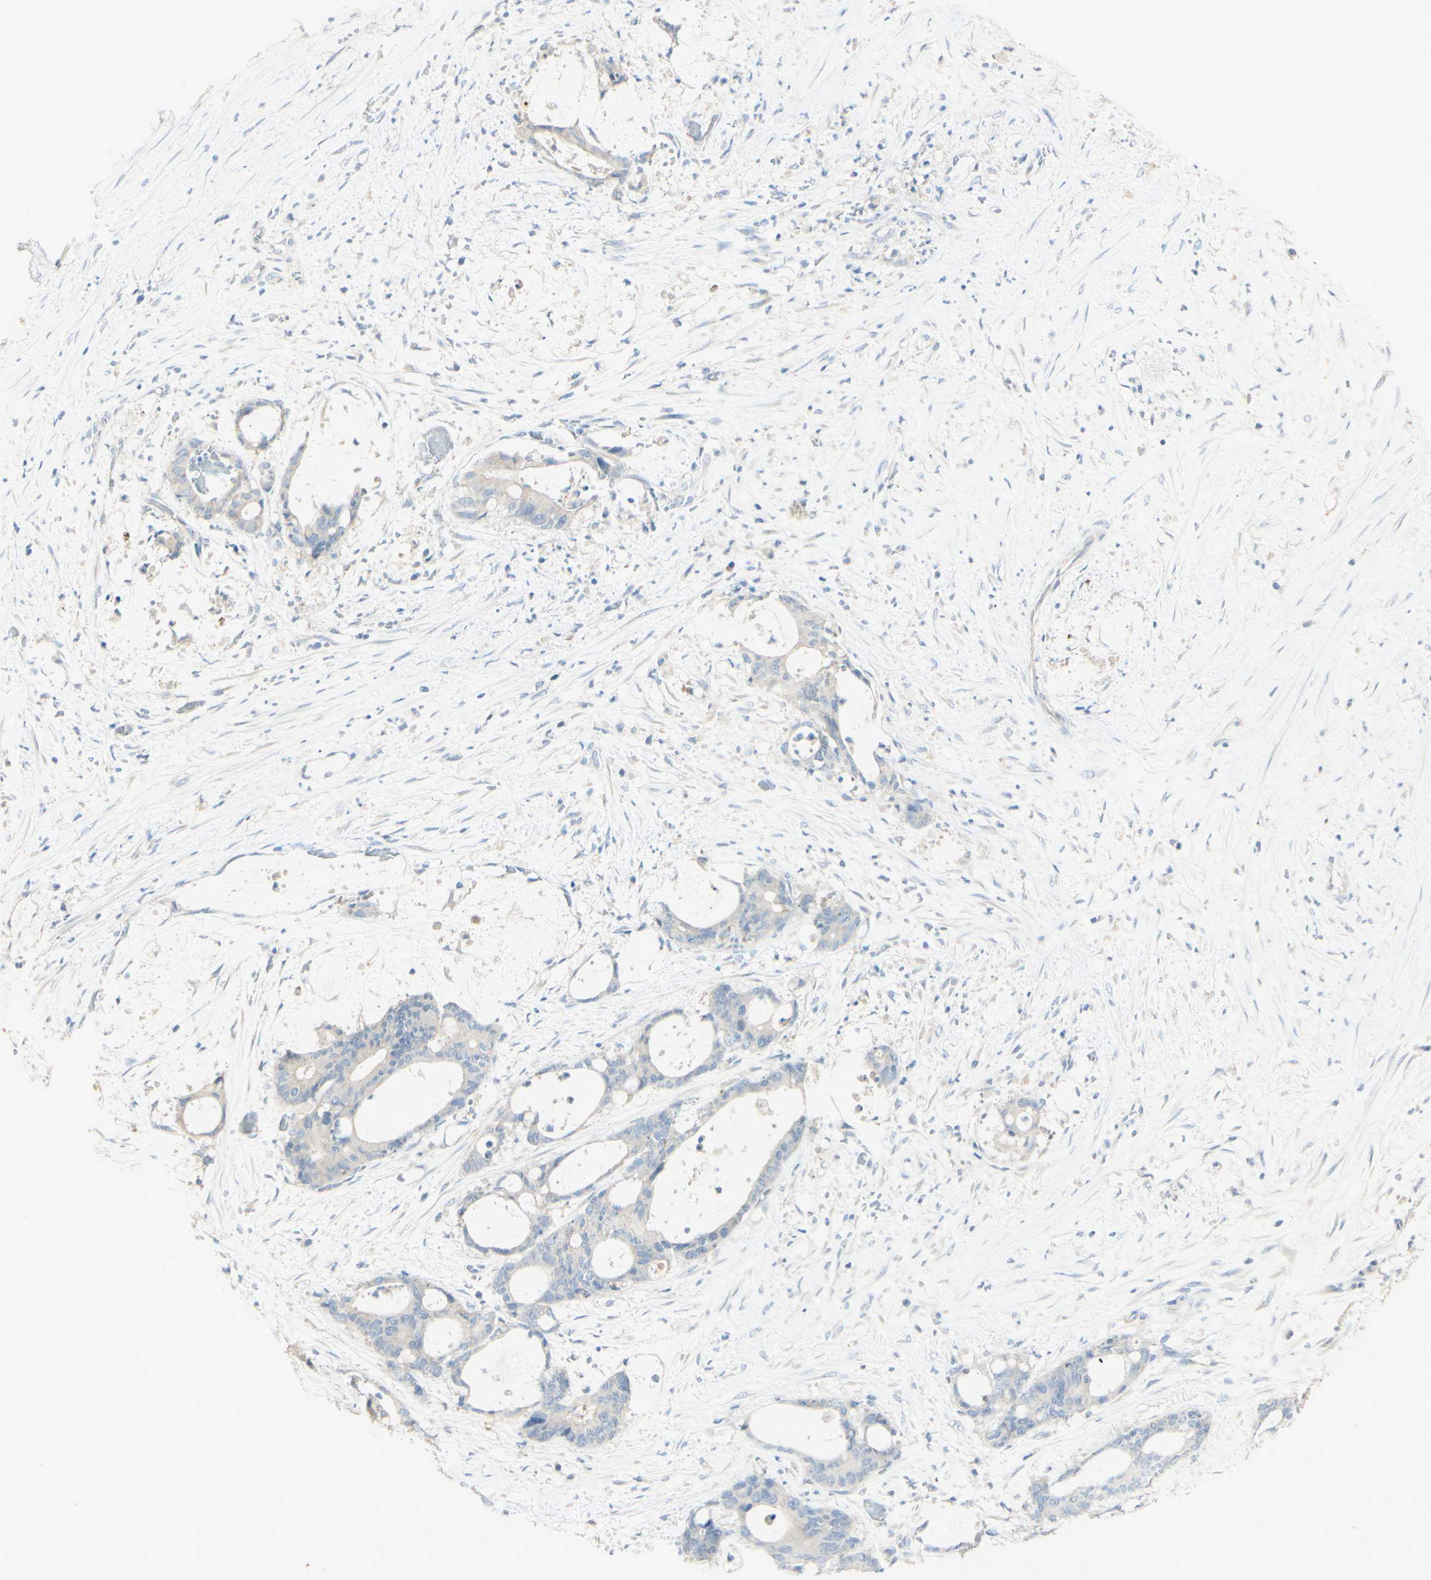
{"staining": {"intensity": "negative", "quantity": "none", "location": "none"}, "tissue": "liver cancer", "cell_type": "Tumor cells", "image_type": "cancer", "snomed": [{"axis": "morphology", "description": "Cholangiocarcinoma"}, {"axis": "topography", "description": "Liver"}], "caption": "High magnification brightfield microscopy of liver cancer stained with DAB (3,3'-diaminobenzidine) (brown) and counterstained with hematoxylin (blue): tumor cells show no significant staining.", "gene": "ART3", "patient": {"sex": "female", "age": 73}}